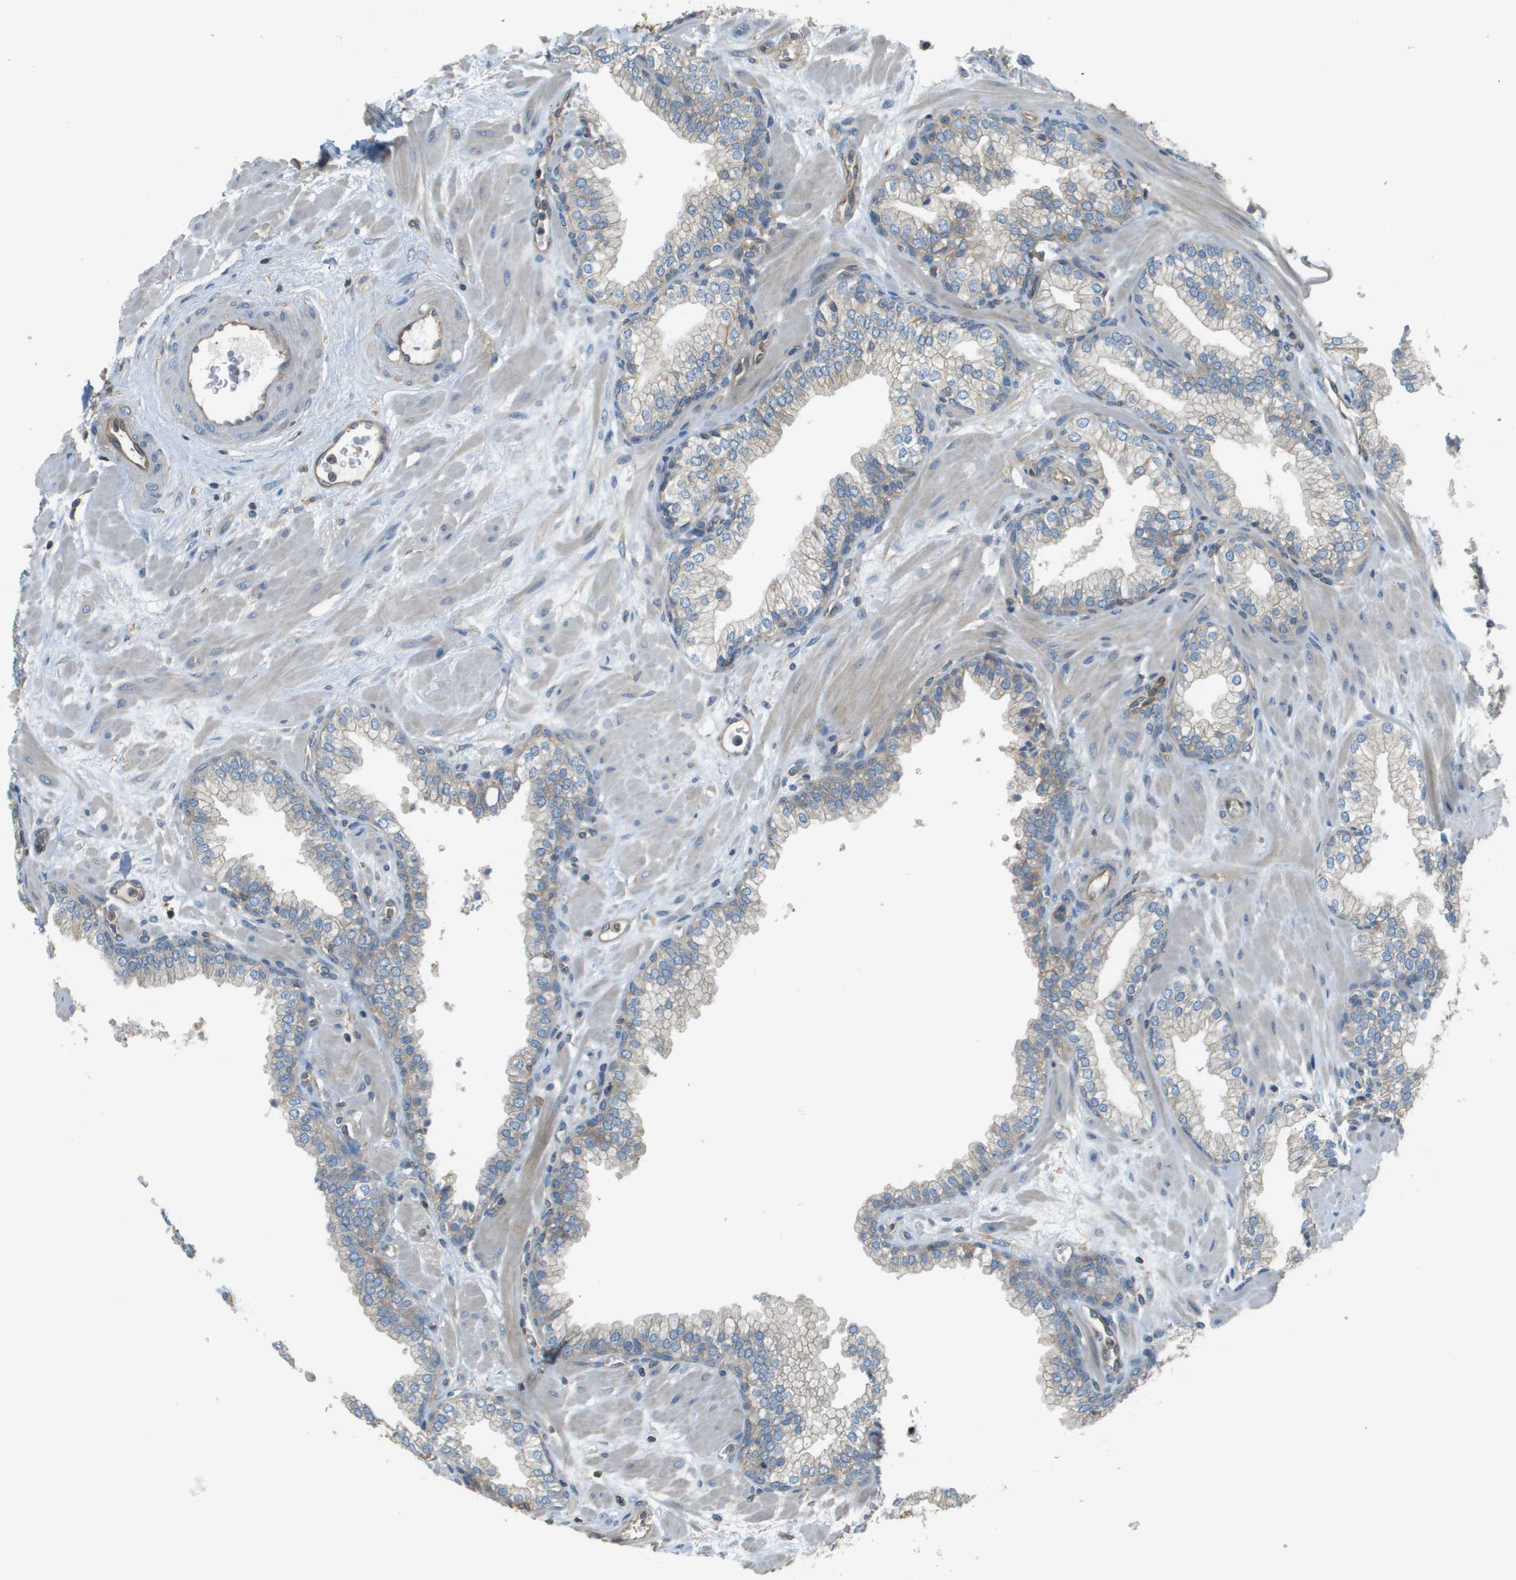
{"staining": {"intensity": "weak", "quantity": "<25%", "location": "cytoplasmic/membranous"}, "tissue": "prostate", "cell_type": "Glandular cells", "image_type": "normal", "snomed": [{"axis": "morphology", "description": "Normal tissue, NOS"}, {"axis": "morphology", "description": "Urothelial carcinoma, Low grade"}, {"axis": "topography", "description": "Urinary bladder"}, {"axis": "topography", "description": "Prostate"}], "caption": "This is a histopathology image of IHC staining of benign prostate, which shows no expression in glandular cells. Nuclei are stained in blue.", "gene": "DNAJB11", "patient": {"sex": "male", "age": 60}}